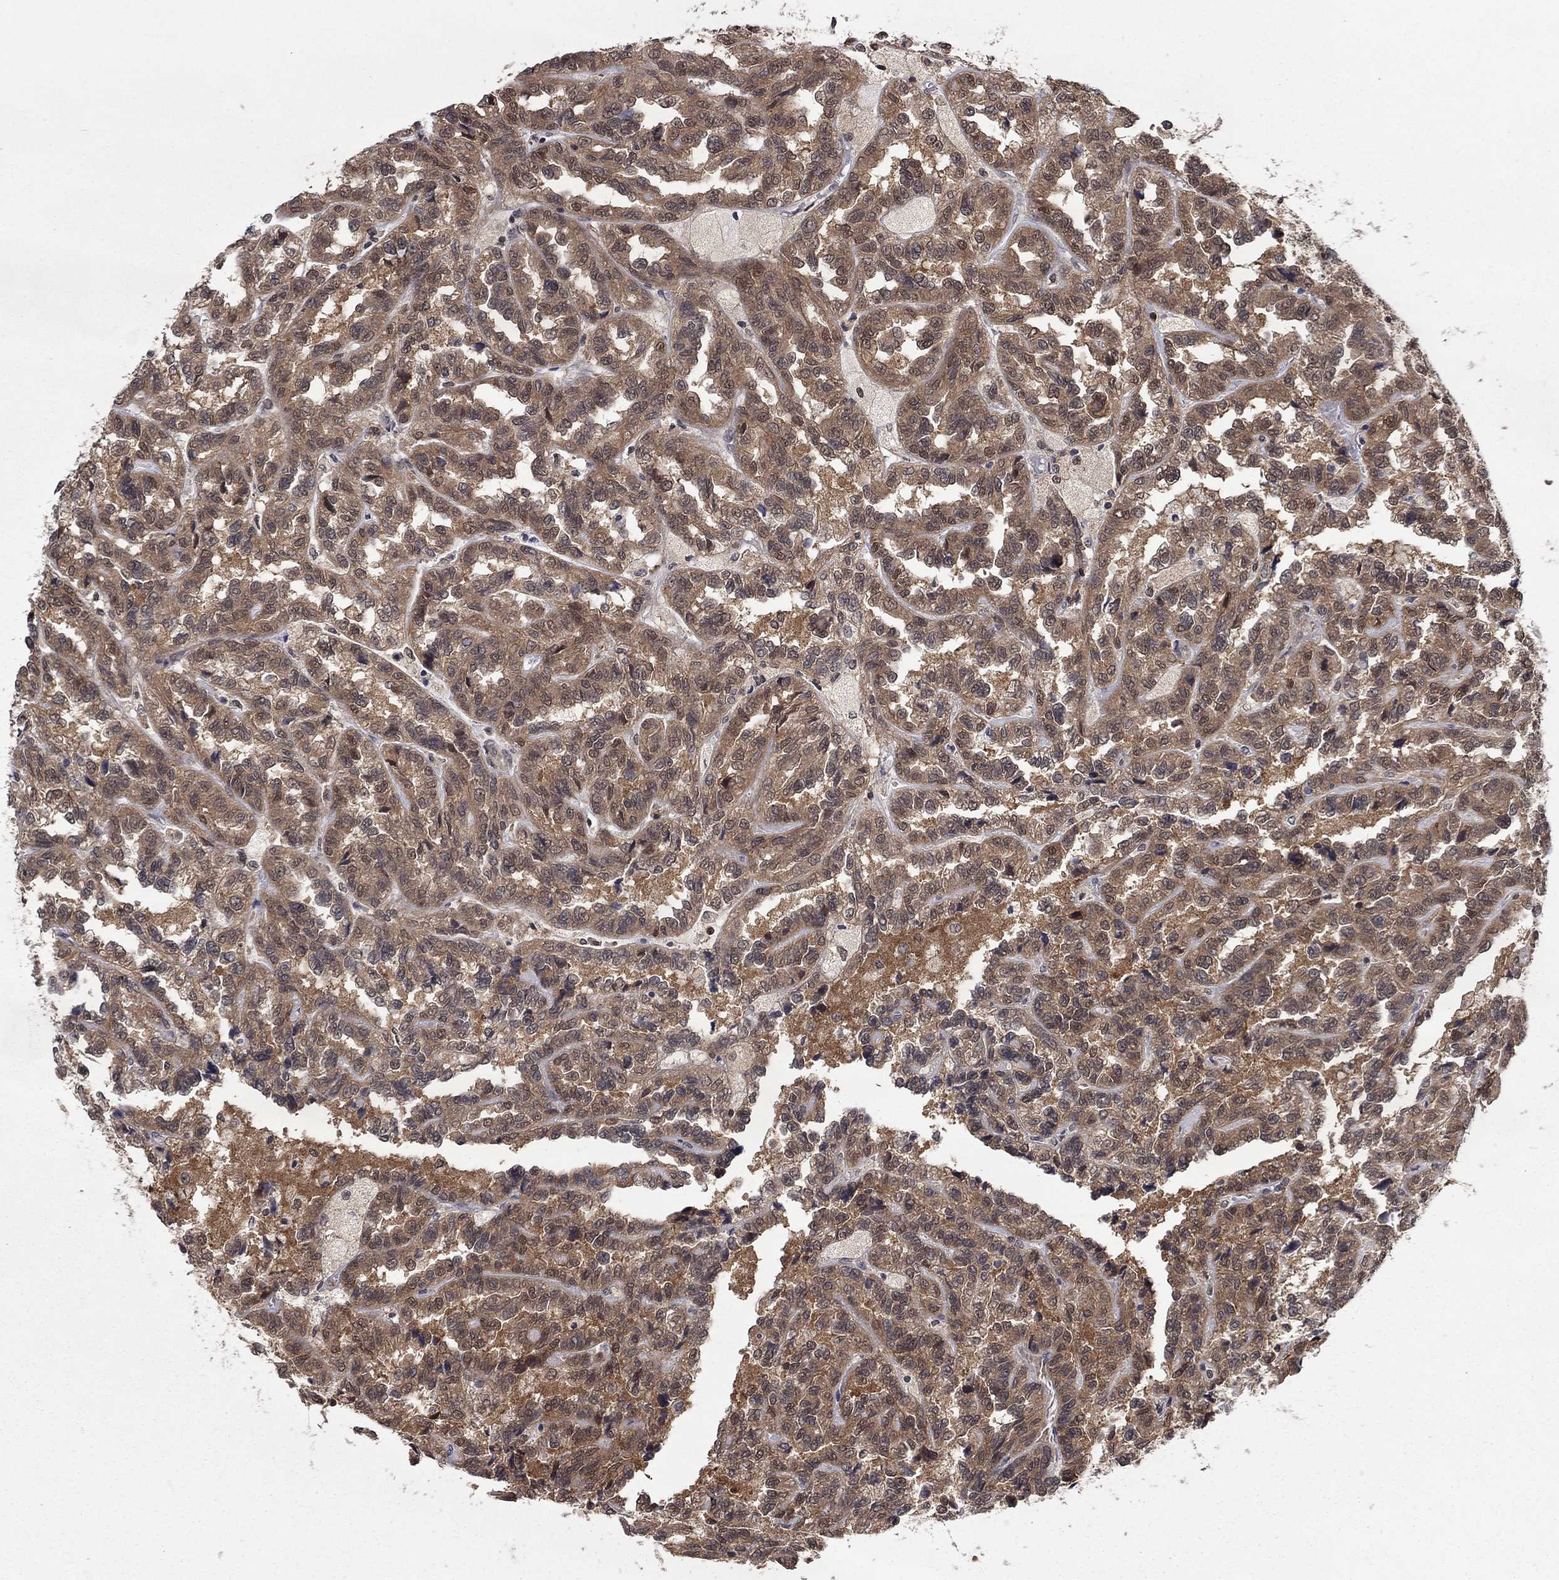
{"staining": {"intensity": "moderate", "quantity": ">75%", "location": "cytoplasmic/membranous"}, "tissue": "renal cancer", "cell_type": "Tumor cells", "image_type": "cancer", "snomed": [{"axis": "morphology", "description": "Adenocarcinoma, NOS"}, {"axis": "topography", "description": "Kidney"}], "caption": "Immunohistochemistry (IHC) staining of renal cancer (adenocarcinoma), which exhibits medium levels of moderate cytoplasmic/membranous positivity in approximately >75% of tumor cells indicating moderate cytoplasmic/membranous protein expression. The staining was performed using DAB (3,3'-diaminobenzidine) (brown) for protein detection and nuclei were counterstained in hematoxylin (blue).", "gene": "IAH1", "patient": {"sex": "male", "age": 79}}